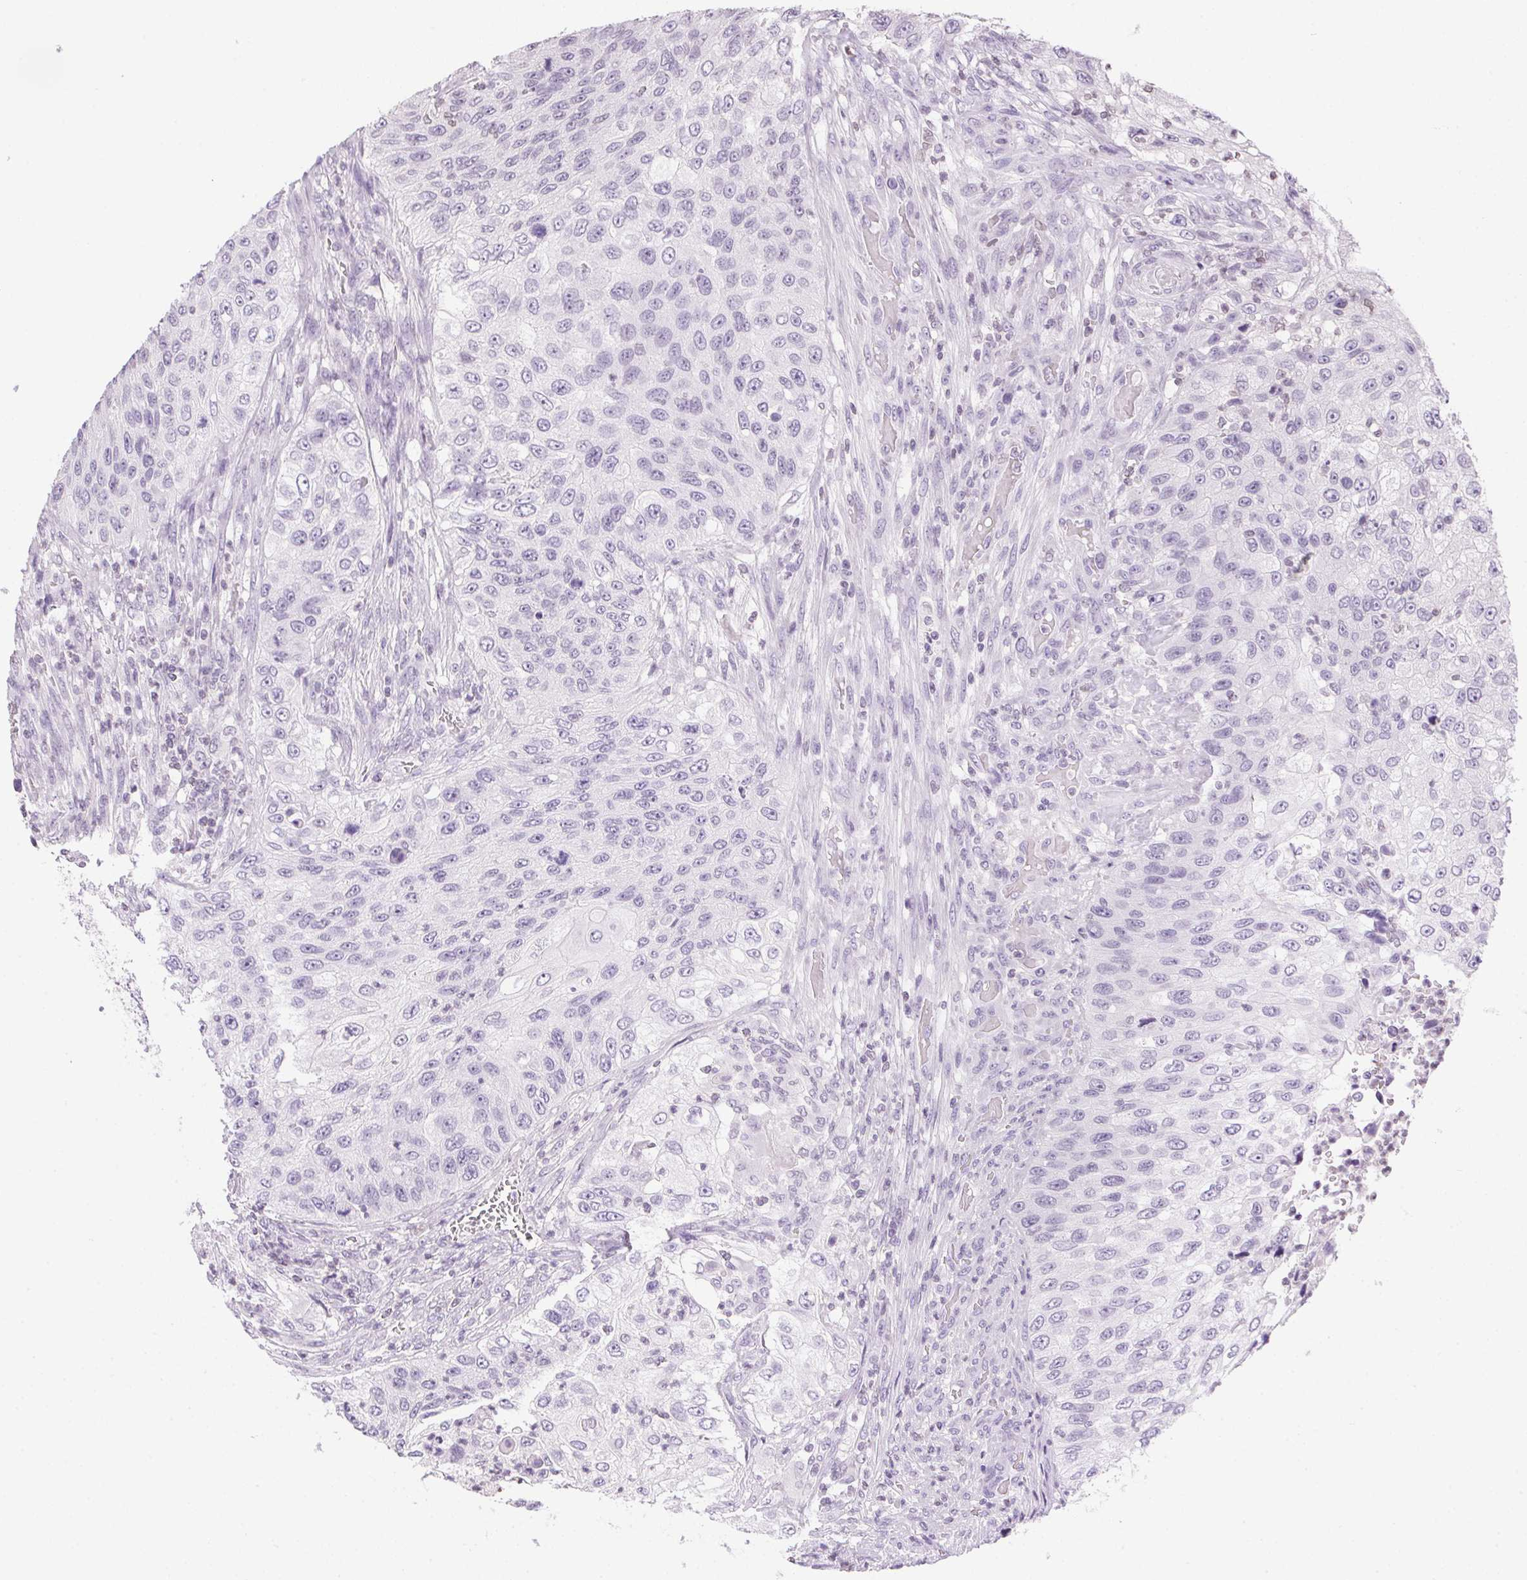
{"staining": {"intensity": "negative", "quantity": "none", "location": "none"}, "tissue": "urothelial cancer", "cell_type": "Tumor cells", "image_type": "cancer", "snomed": [{"axis": "morphology", "description": "Urothelial carcinoma, High grade"}, {"axis": "topography", "description": "Urinary bladder"}], "caption": "Urothelial cancer was stained to show a protein in brown. There is no significant expression in tumor cells.", "gene": "PRL", "patient": {"sex": "female", "age": 60}}